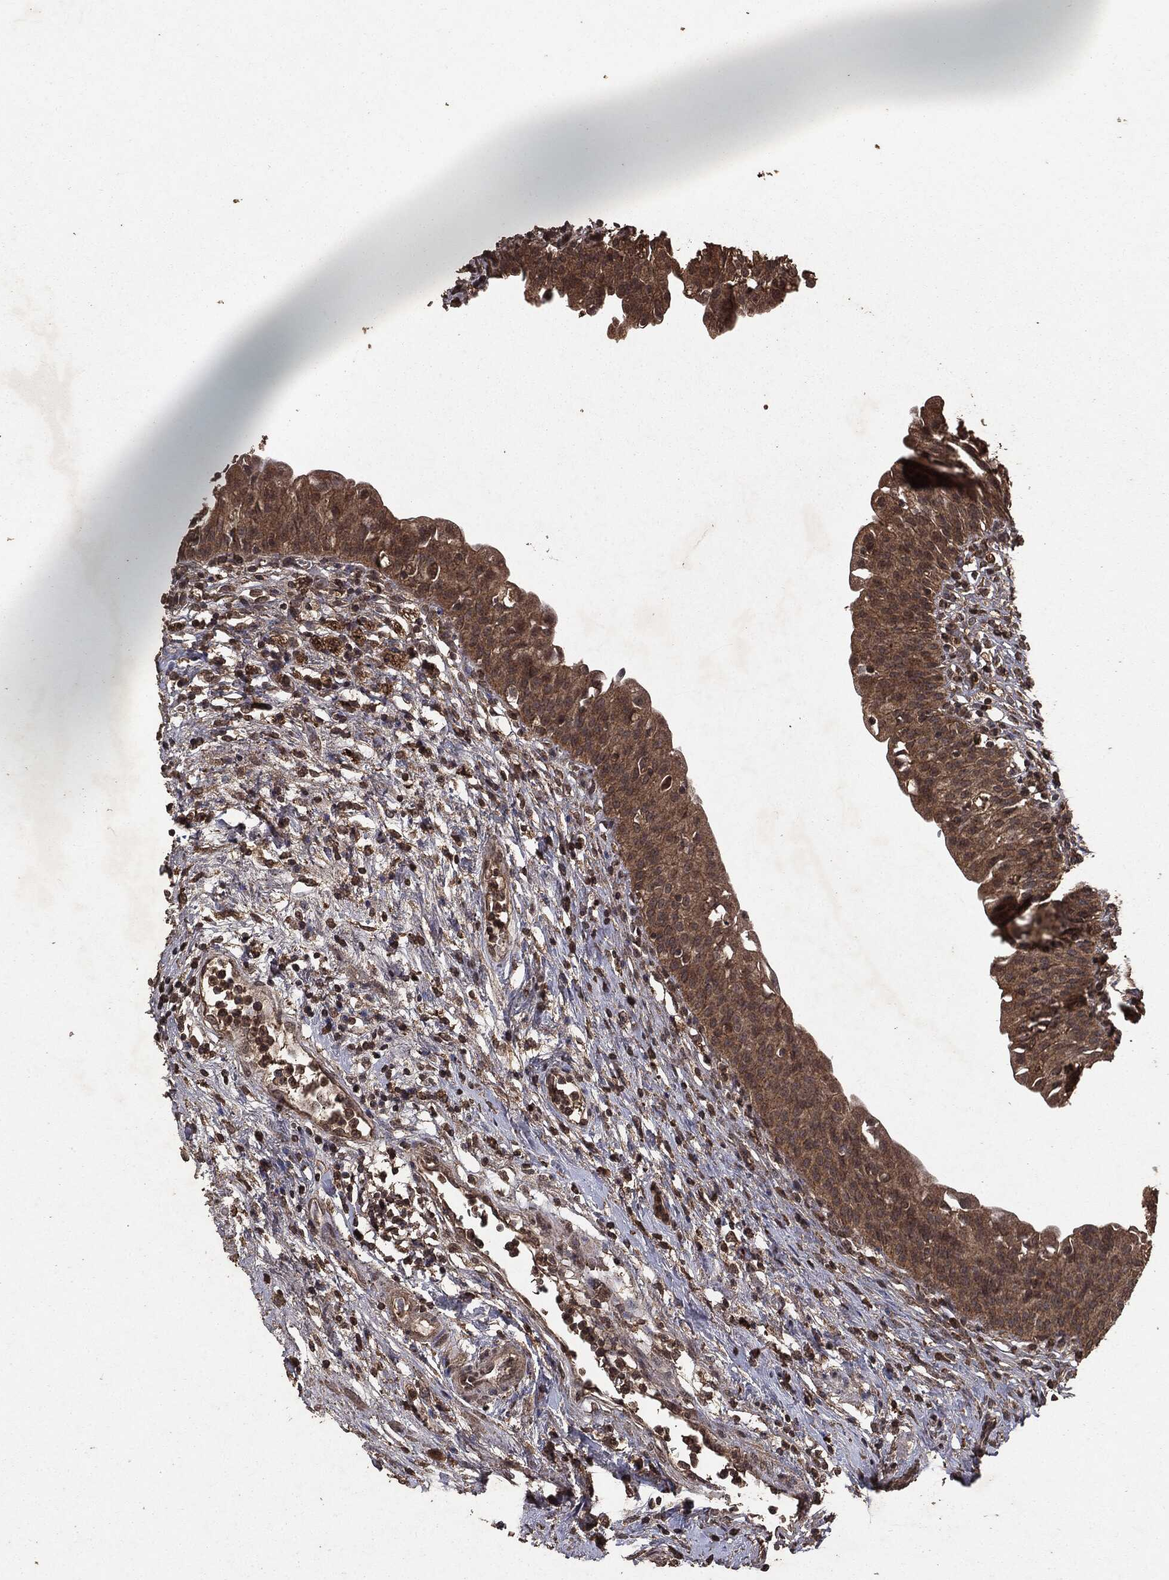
{"staining": {"intensity": "moderate", "quantity": ">75%", "location": "cytoplasmic/membranous"}, "tissue": "urinary bladder", "cell_type": "Urothelial cells", "image_type": "normal", "snomed": [{"axis": "morphology", "description": "Normal tissue, NOS"}, {"axis": "topography", "description": "Urinary bladder"}], "caption": "Immunohistochemistry (IHC) histopathology image of normal urinary bladder: human urinary bladder stained using IHC shows medium levels of moderate protein expression localized specifically in the cytoplasmic/membranous of urothelial cells, appearing as a cytoplasmic/membranous brown color.", "gene": "NME1", "patient": {"sex": "male", "age": 76}}